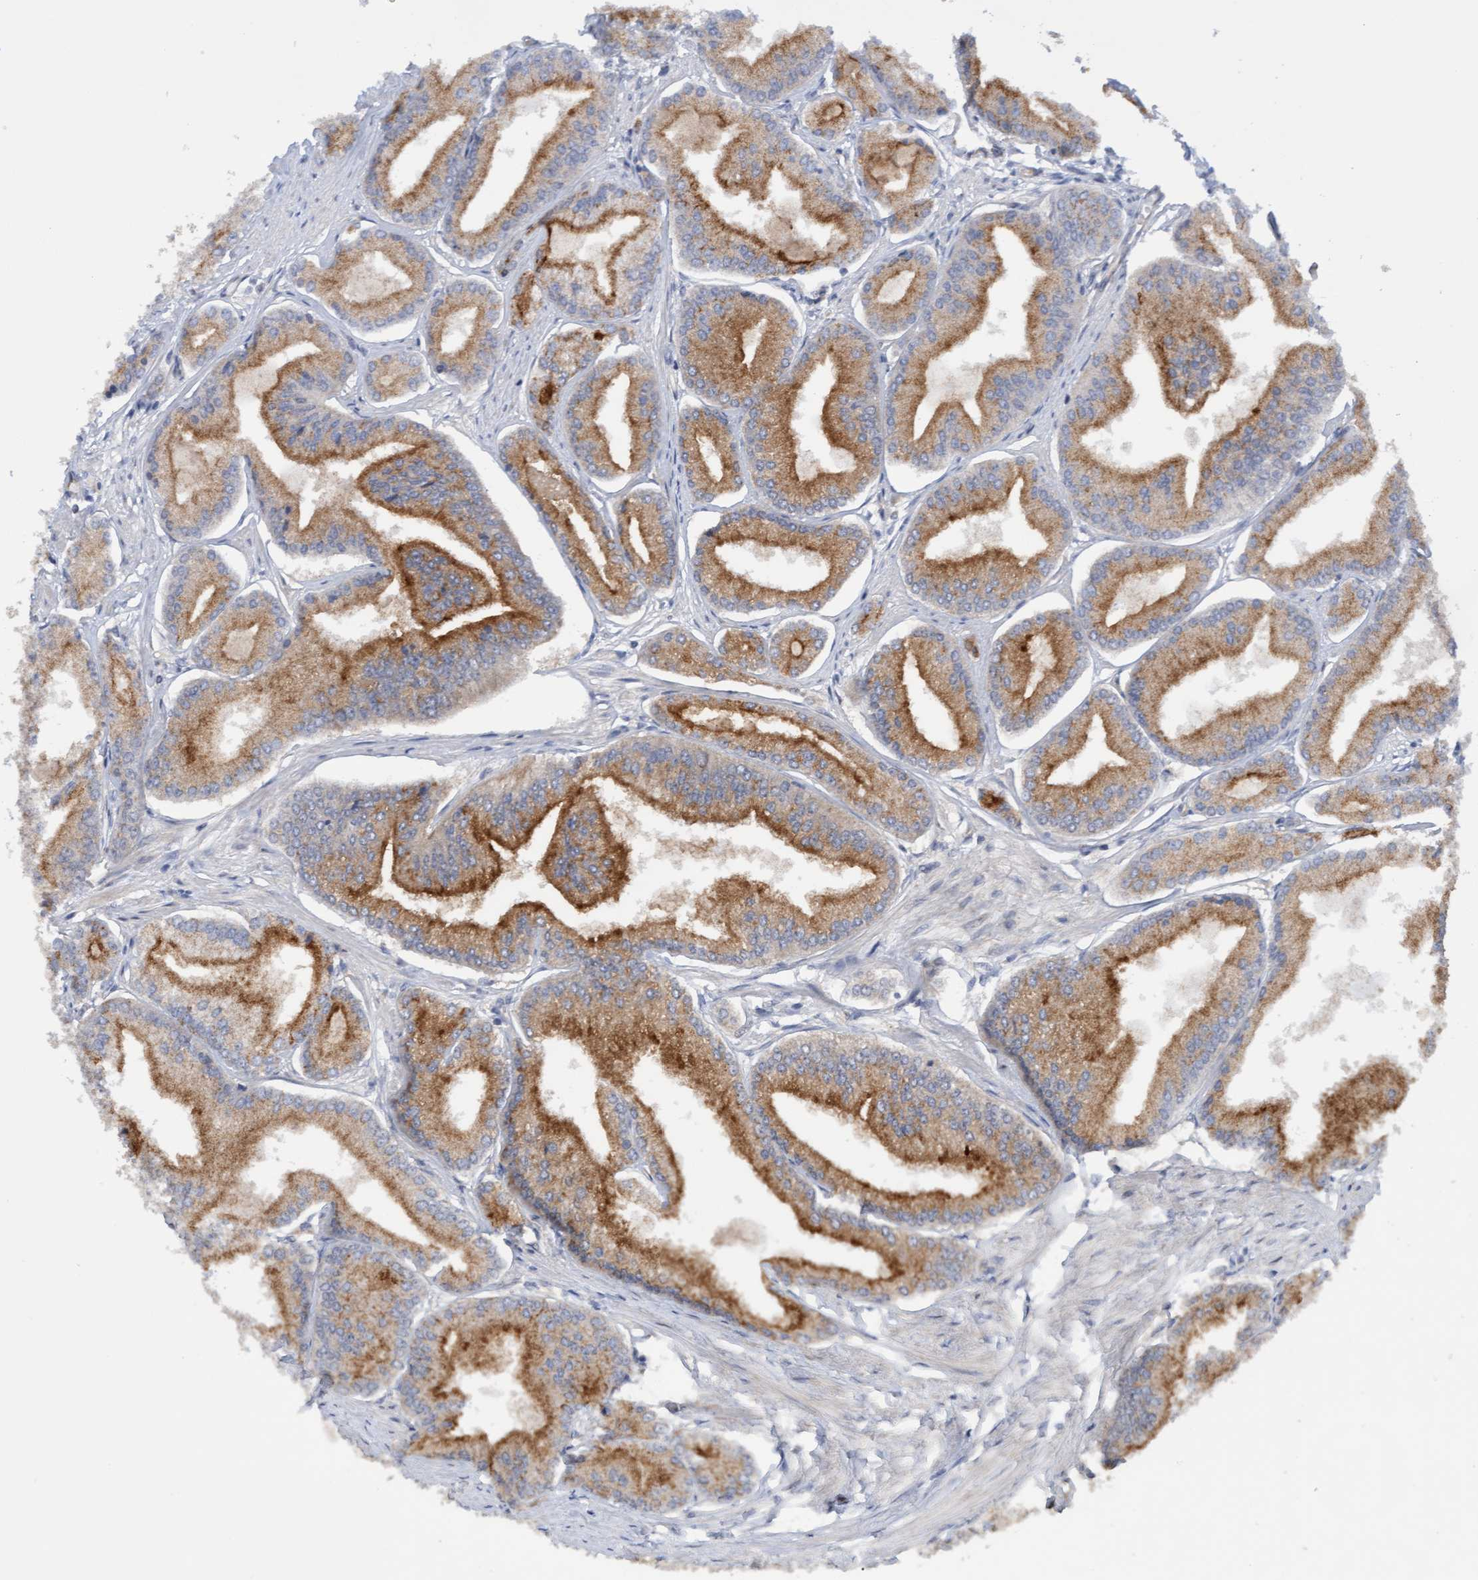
{"staining": {"intensity": "moderate", "quantity": ">75%", "location": "cytoplasmic/membranous"}, "tissue": "prostate cancer", "cell_type": "Tumor cells", "image_type": "cancer", "snomed": [{"axis": "morphology", "description": "Adenocarcinoma, Low grade"}, {"axis": "topography", "description": "Prostate"}], "caption": "Human prostate adenocarcinoma (low-grade) stained with a protein marker reveals moderate staining in tumor cells.", "gene": "ITFG1", "patient": {"sex": "male", "age": 52}}